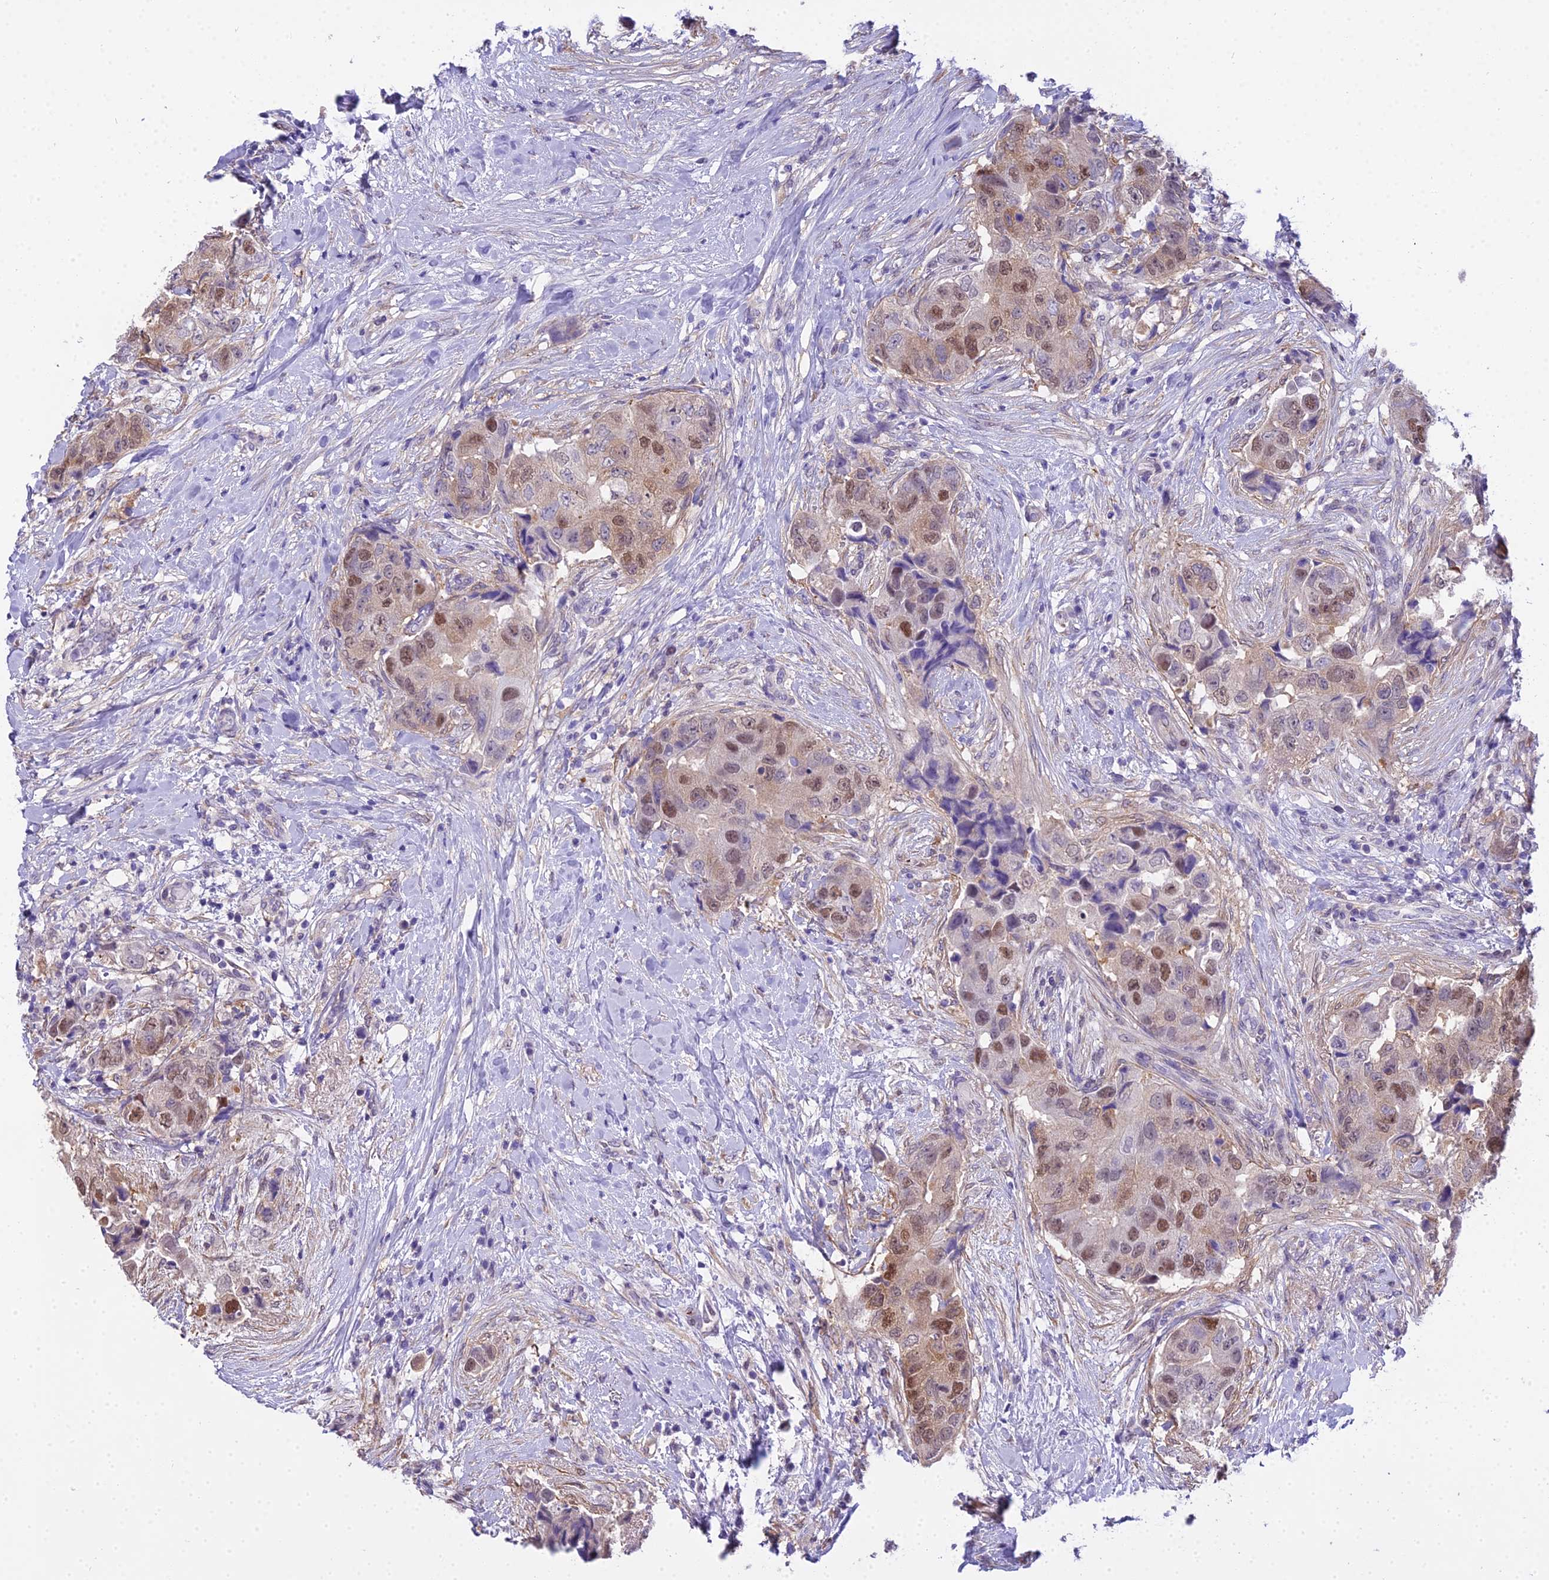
{"staining": {"intensity": "moderate", "quantity": "25%-75%", "location": "nuclear"}, "tissue": "breast cancer", "cell_type": "Tumor cells", "image_type": "cancer", "snomed": [{"axis": "morphology", "description": "Normal tissue, NOS"}, {"axis": "morphology", "description": "Duct carcinoma"}, {"axis": "topography", "description": "Breast"}], "caption": "Immunohistochemical staining of human breast cancer displays medium levels of moderate nuclear protein expression in approximately 25%-75% of tumor cells. Nuclei are stained in blue.", "gene": "MAT2A", "patient": {"sex": "female", "age": 62}}